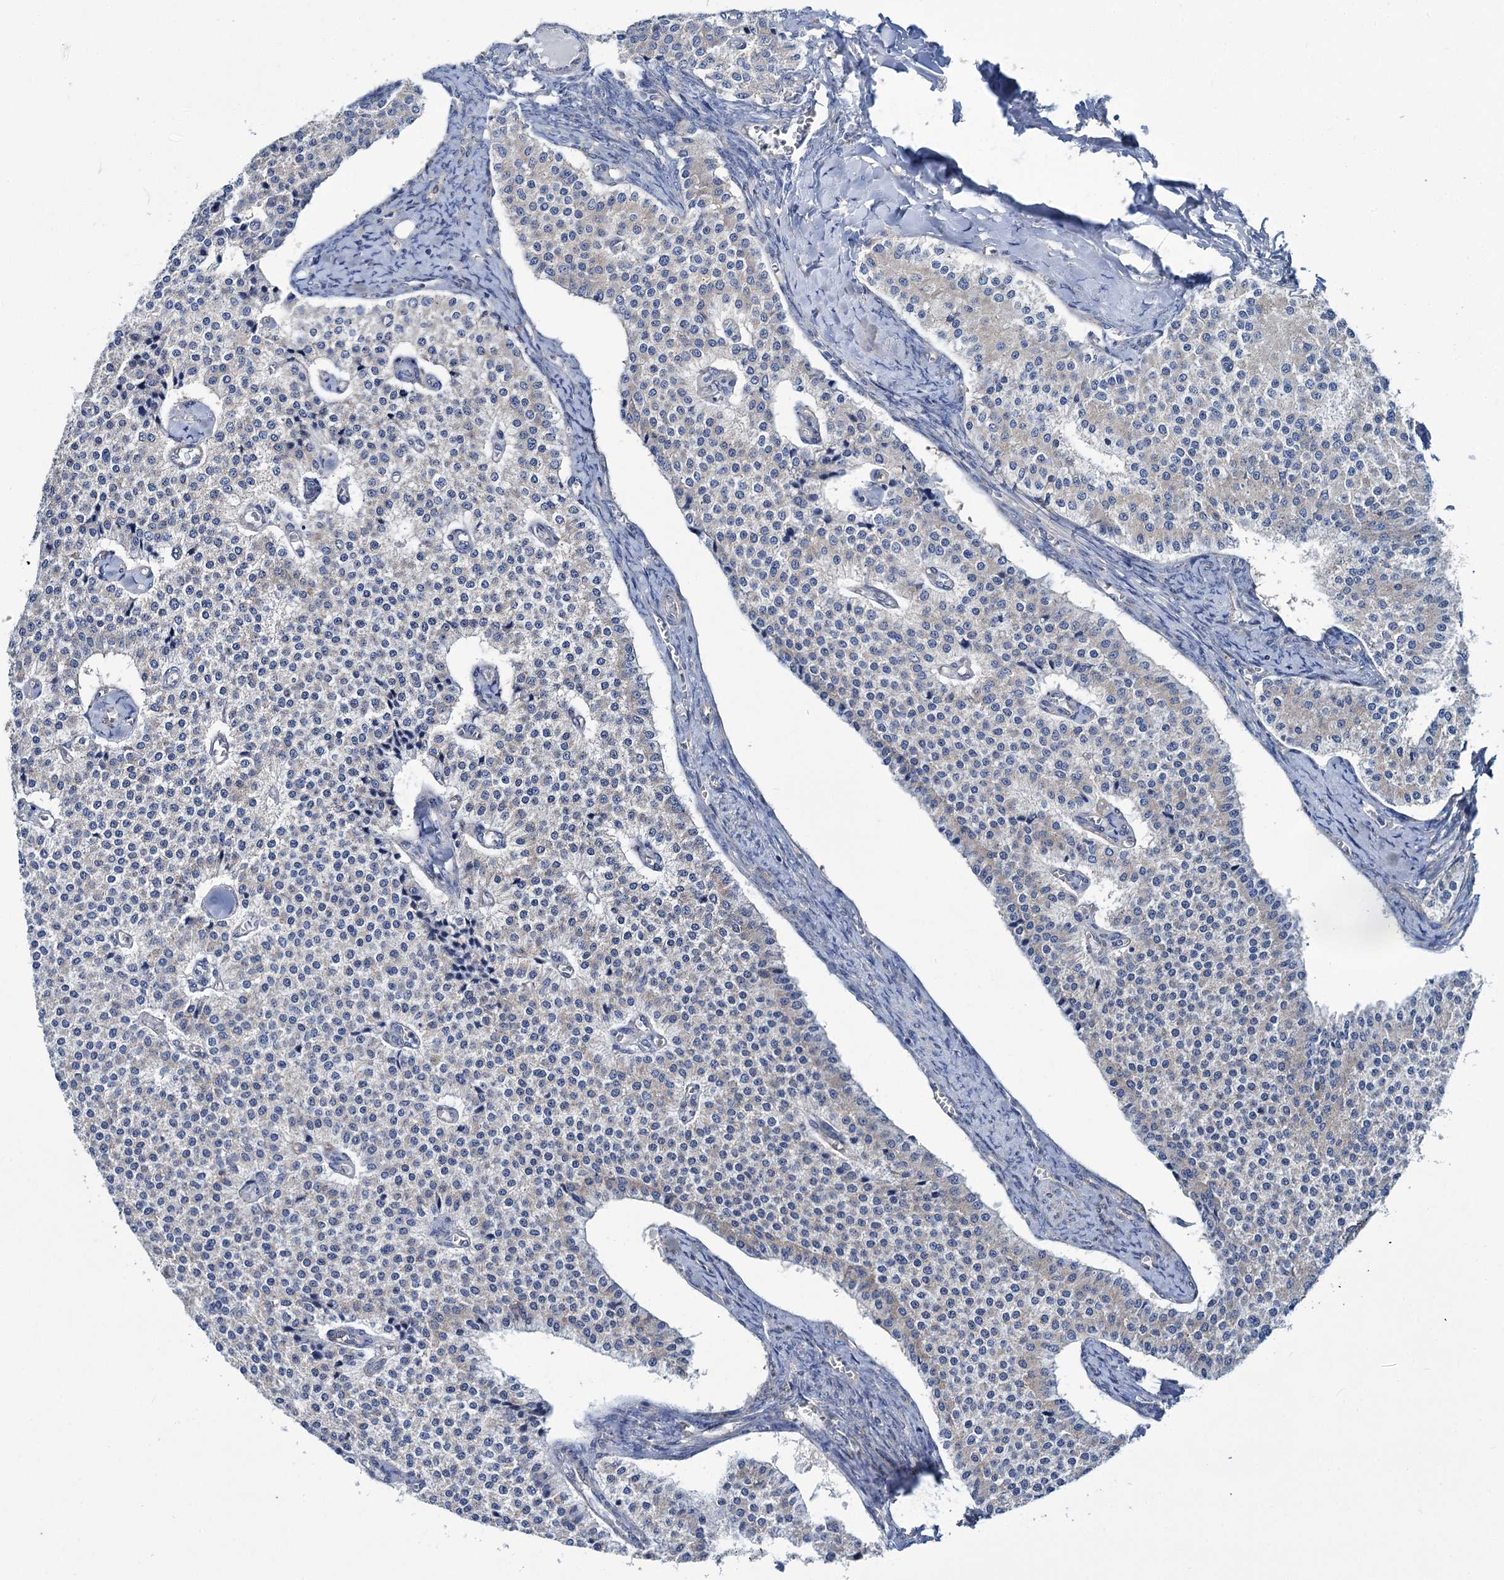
{"staining": {"intensity": "negative", "quantity": "none", "location": "none"}, "tissue": "carcinoid", "cell_type": "Tumor cells", "image_type": "cancer", "snomed": [{"axis": "morphology", "description": "Carcinoid, malignant, NOS"}, {"axis": "topography", "description": "Colon"}], "caption": "This is an IHC histopathology image of human carcinoid. There is no expression in tumor cells.", "gene": "TRIM55", "patient": {"sex": "female", "age": 52}}